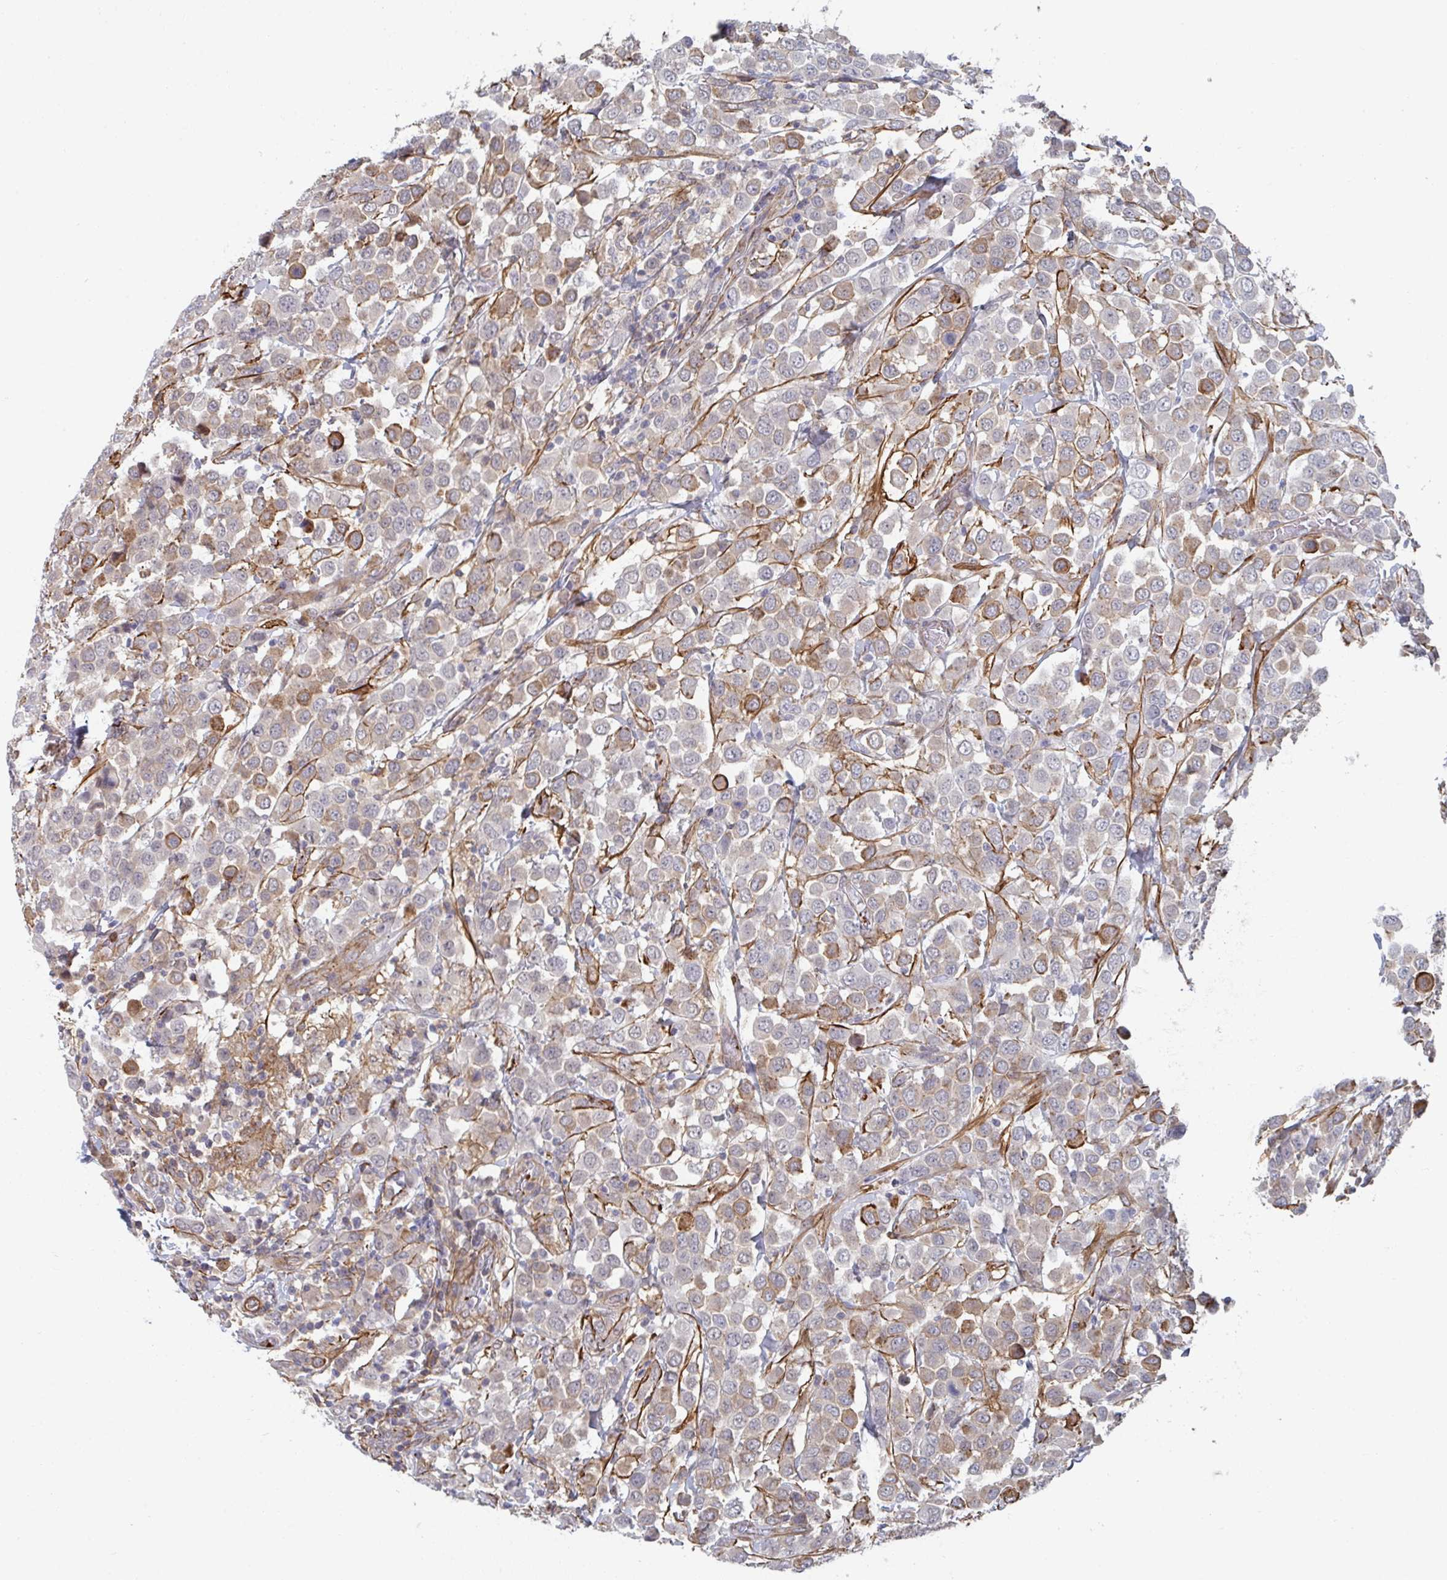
{"staining": {"intensity": "weak", "quantity": "25%-75%", "location": "cytoplasmic/membranous"}, "tissue": "breast cancer", "cell_type": "Tumor cells", "image_type": "cancer", "snomed": [{"axis": "morphology", "description": "Duct carcinoma"}, {"axis": "topography", "description": "Breast"}], "caption": "Immunohistochemistry of breast intraductal carcinoma shows low levels of weak cytoplasmic/membranous expression in approximately 25%-75% of tumor cells.", "gene": "NEURL4", "patient": {"sex": "female", "age": 61}}